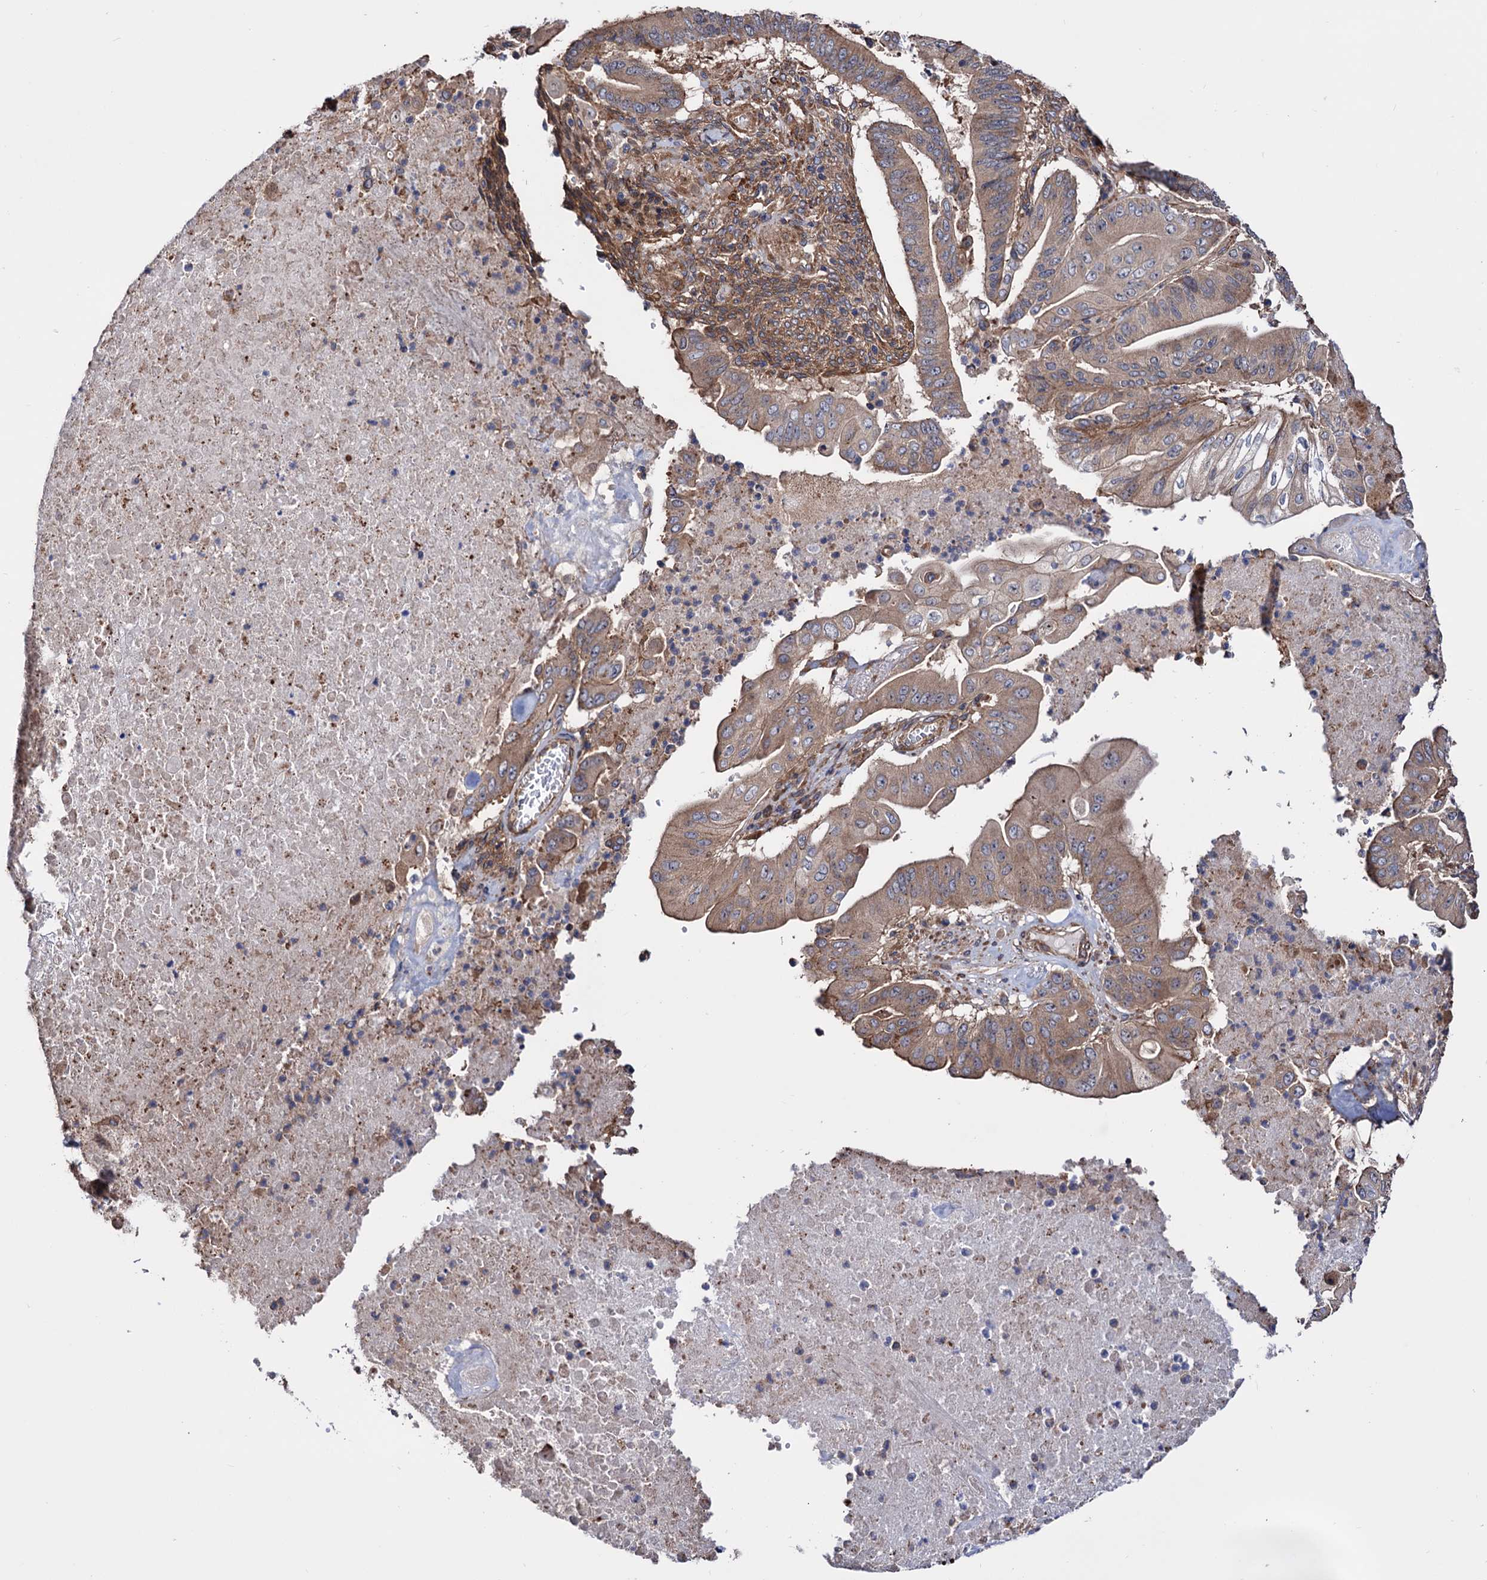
{"staining": {"intensity": "moderate", "quantity": ">75%", "location": "cytoplasmic/membranous"}, "tissue": "pancreatic cancer", "cell_type": "Tumor cells", "image_type": "cancer", "snomed": [{"axis": "morphology", "description": "Adenocarcinoma, NOS"}, {"axis": "topography", "description": "Pancreas"}], "caption": "Immunohistochemical staining of human pancreatic cancer (adenocarcinoma) exhibits medium levels of moderate cytoplasmic/membranous staining in about >75% of tumor cells.", "gene": "FERMT2", "patient": {"sex": "female", "age": 77}}